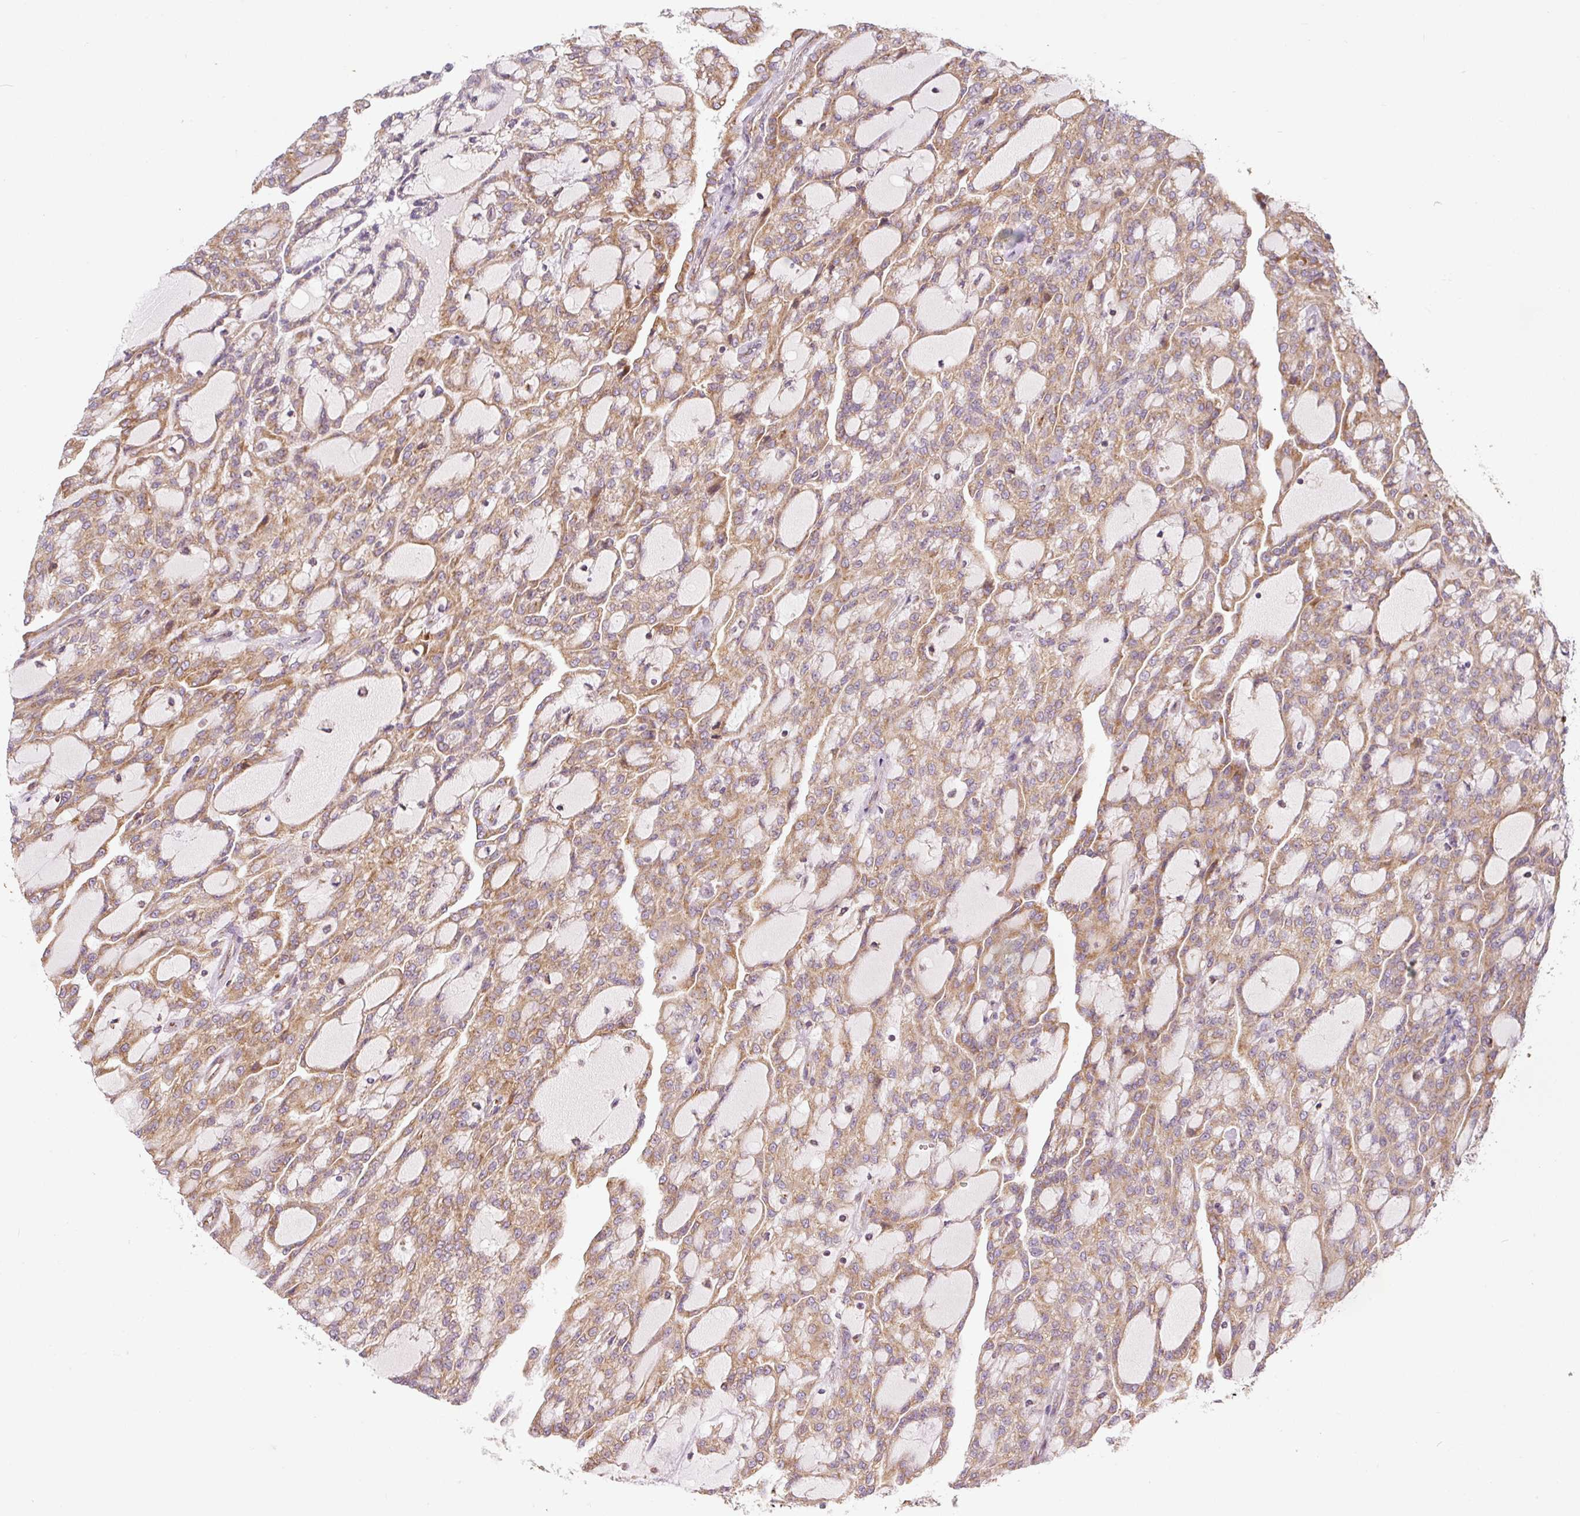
{"staining": {"intensity": "moderate", "quantity": ">75%", "location": "cytoplasmic/membranous"}, "tissue": "renal cancer", "cell_type": "Tumor cells", "image_type": "cancer", "snomed": [{"axis": "morphology", "description": "Adenocarcinoma, NOS"}, {"axis": "topography", "description": "Kidney"}], "caption": "Renal adenocarcinoma stained for a protein (brown) reveals moderate cytoplasmic/membranous positive expression in about >75% of tumor cells.", "gene": "MORN4", "patient": {"sex": "male", "age": 63}}